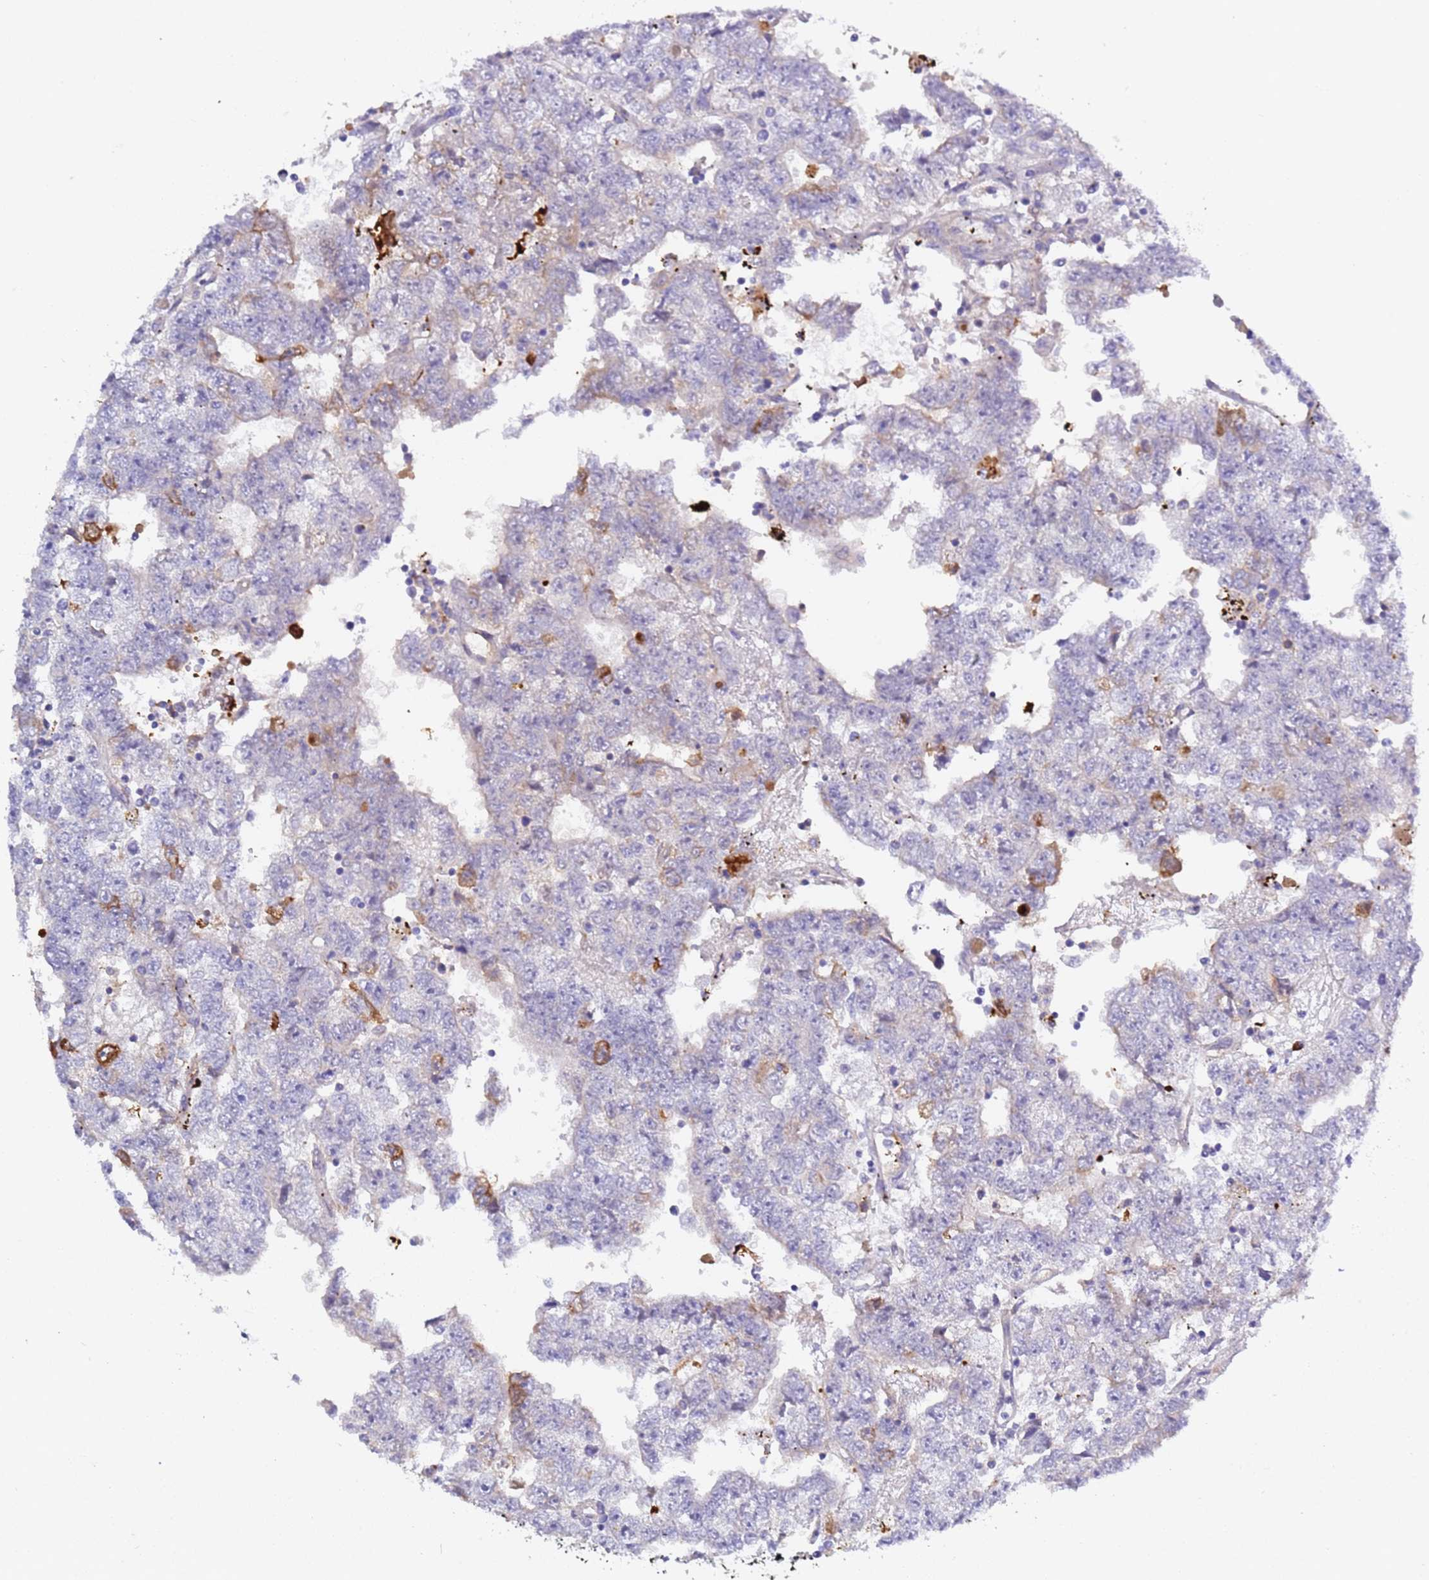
{"staining": {"intensity": "negative", "quantity": "none", "location": "none"}, "tissue": "testis cancer", "cell_type": "Tumor cells", "image_type": "cancer", "snomed": [{"axis": "morphology", "description": "Carcinoma, Embryonal, NOS"}, {"axis": "topography", "description": "Testis"}], "caption": "Protein analysis of embryonal carcinoma (testis) reveals no significant staining in tumor cells.", "gene": "C4orf46", "patient": {"sex": "male", "age": 25}}